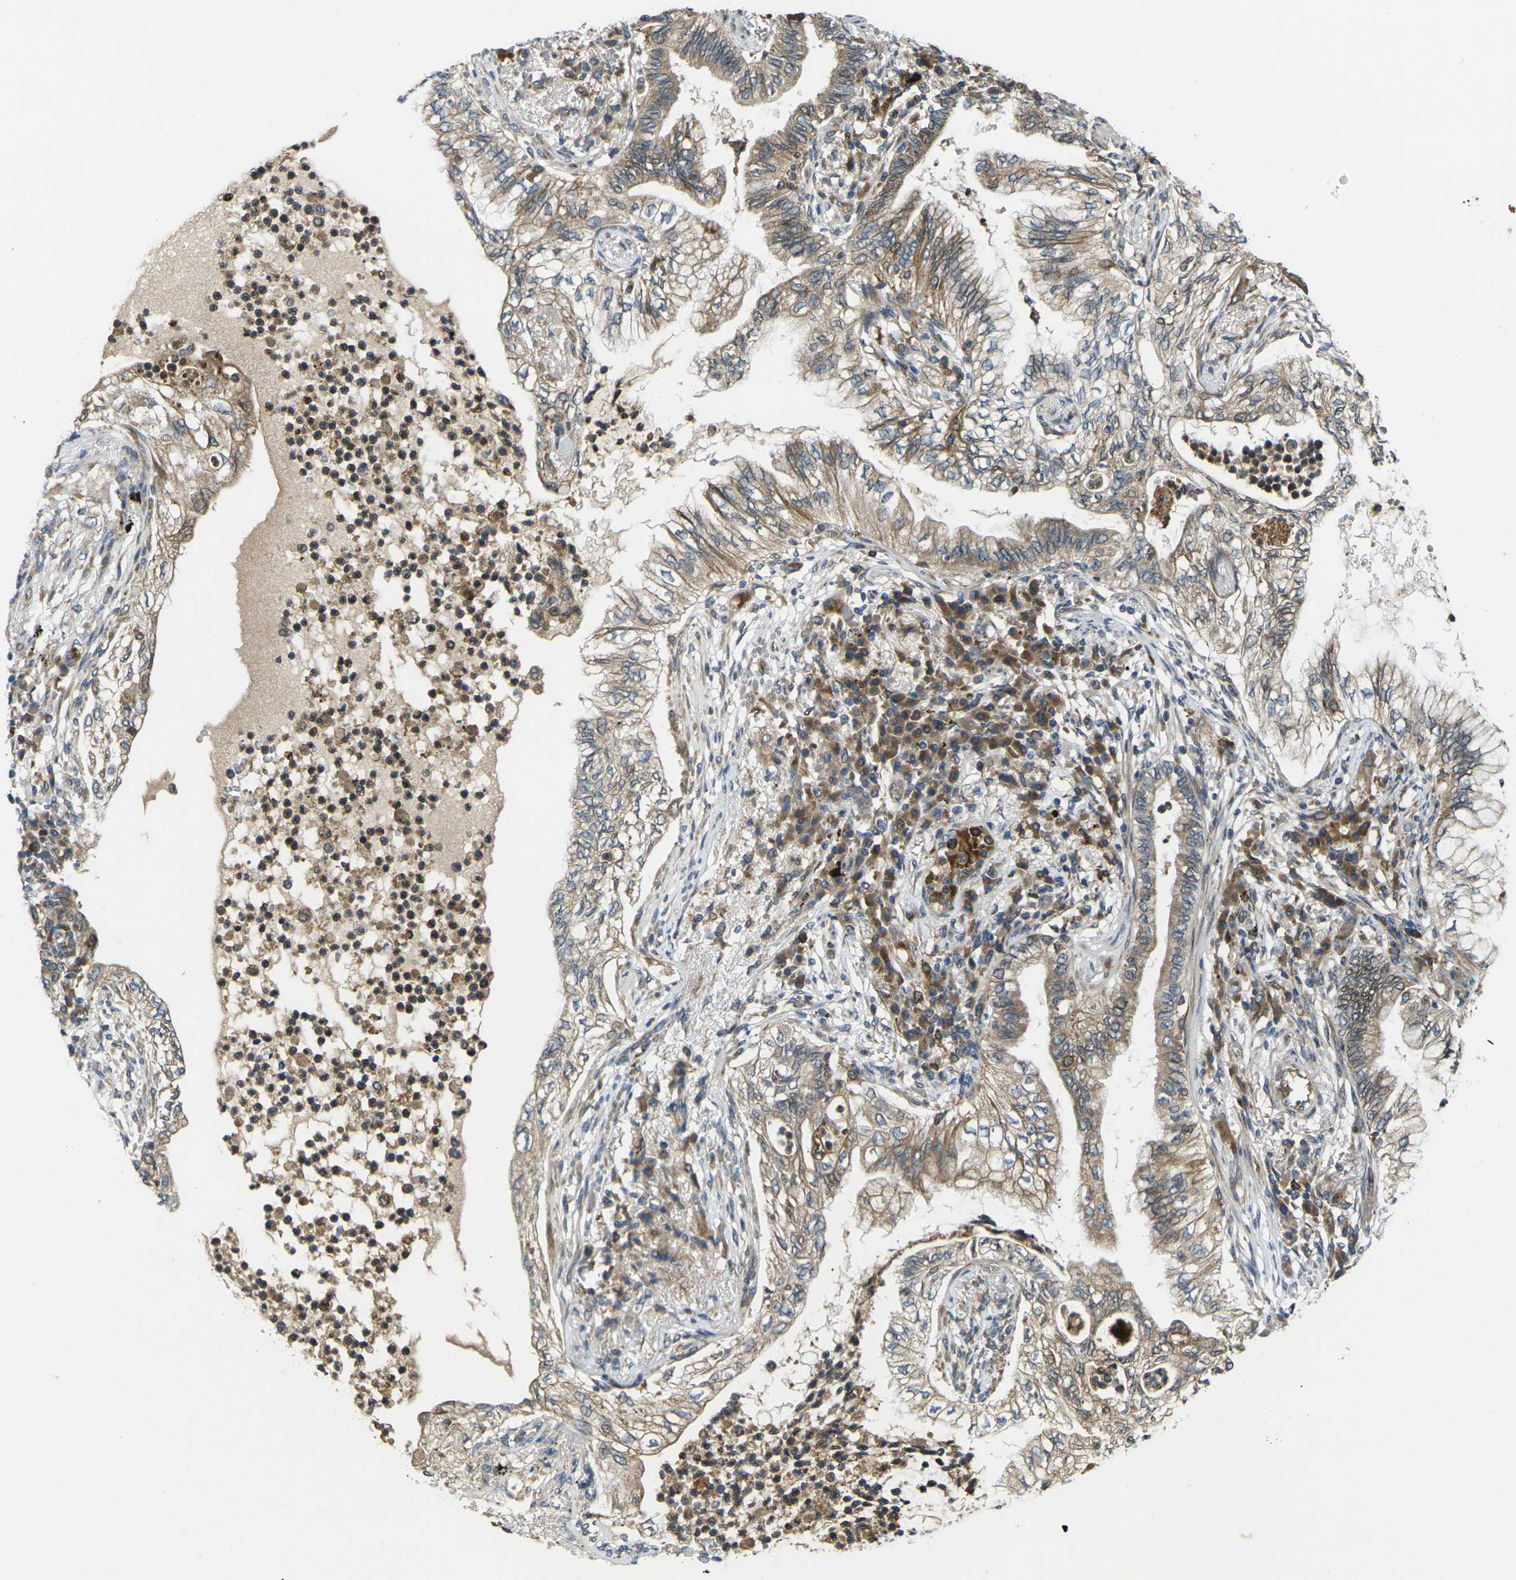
{"staining": {"intensity": "moderate", "quantity": "25%-75%", "location": "cytoplasmic/membranous"}, "tissue": "lung cancer", "cell_type": "Tumor cells", "image_type": "cancer", "snomed": [{"axis": "morphology", "description": "Normal tissue, NOS"}, {"axis": "morphology", "description": "Adenocarcinoma, NOS"}, {"axis": "topography", "description": "Bronchus"}, {"axis": "topography", "description": "Lung"}], "caption": "Immunohistochemical staining of human lung adenocarcinoma demonstrates moderate cytoplasmic/membranous protein expression in approximately 25%-75% of tumor cells. (Stains: DAB in brown, nuclei in blue, Microscopy: brightfield microscopy at high magnification).", "gene": "FZD1", "patient": {"sex": "female", "age": 70}}